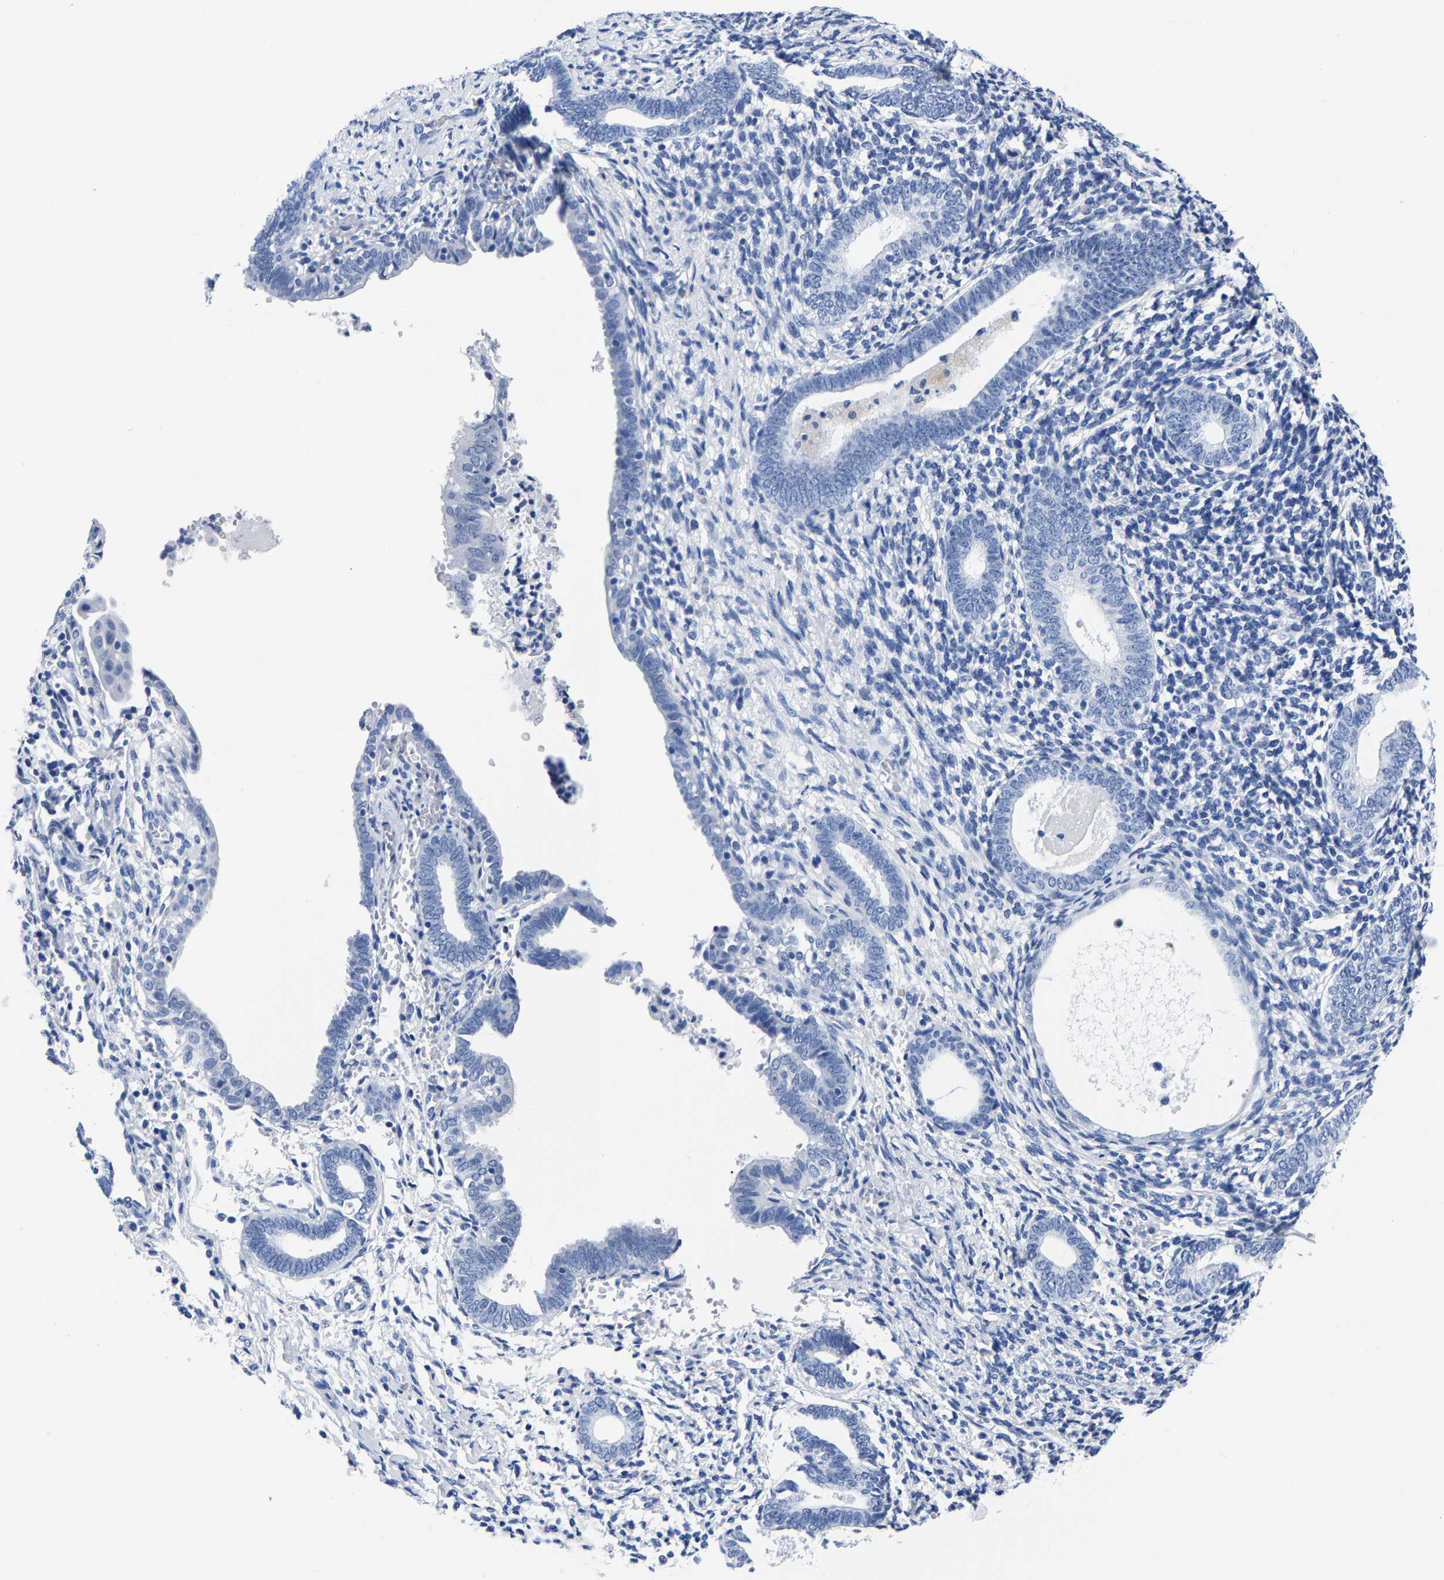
{"staining": {"intensity": "negative", "quantity": "none", "location": "none"}, "tissue": "endometrium", "cell_type": "Cells in endometrial stroma", "image_type": "normal", "snomed": [{"axis": "morphology", "description": "Normal tissue, NOS"}, {"axis": "morphology", "description": "Adenocarcinoma, NOS"}, {"axis": "topography", "description": "Endometrium"}], "caption": "Unremarkable endometrium was stained to show a protein in brown. There is no significant positivity in cells in endometrial stroma.", "gene": "IMPG2", "patient": {"sex": "female", "age": 57}}